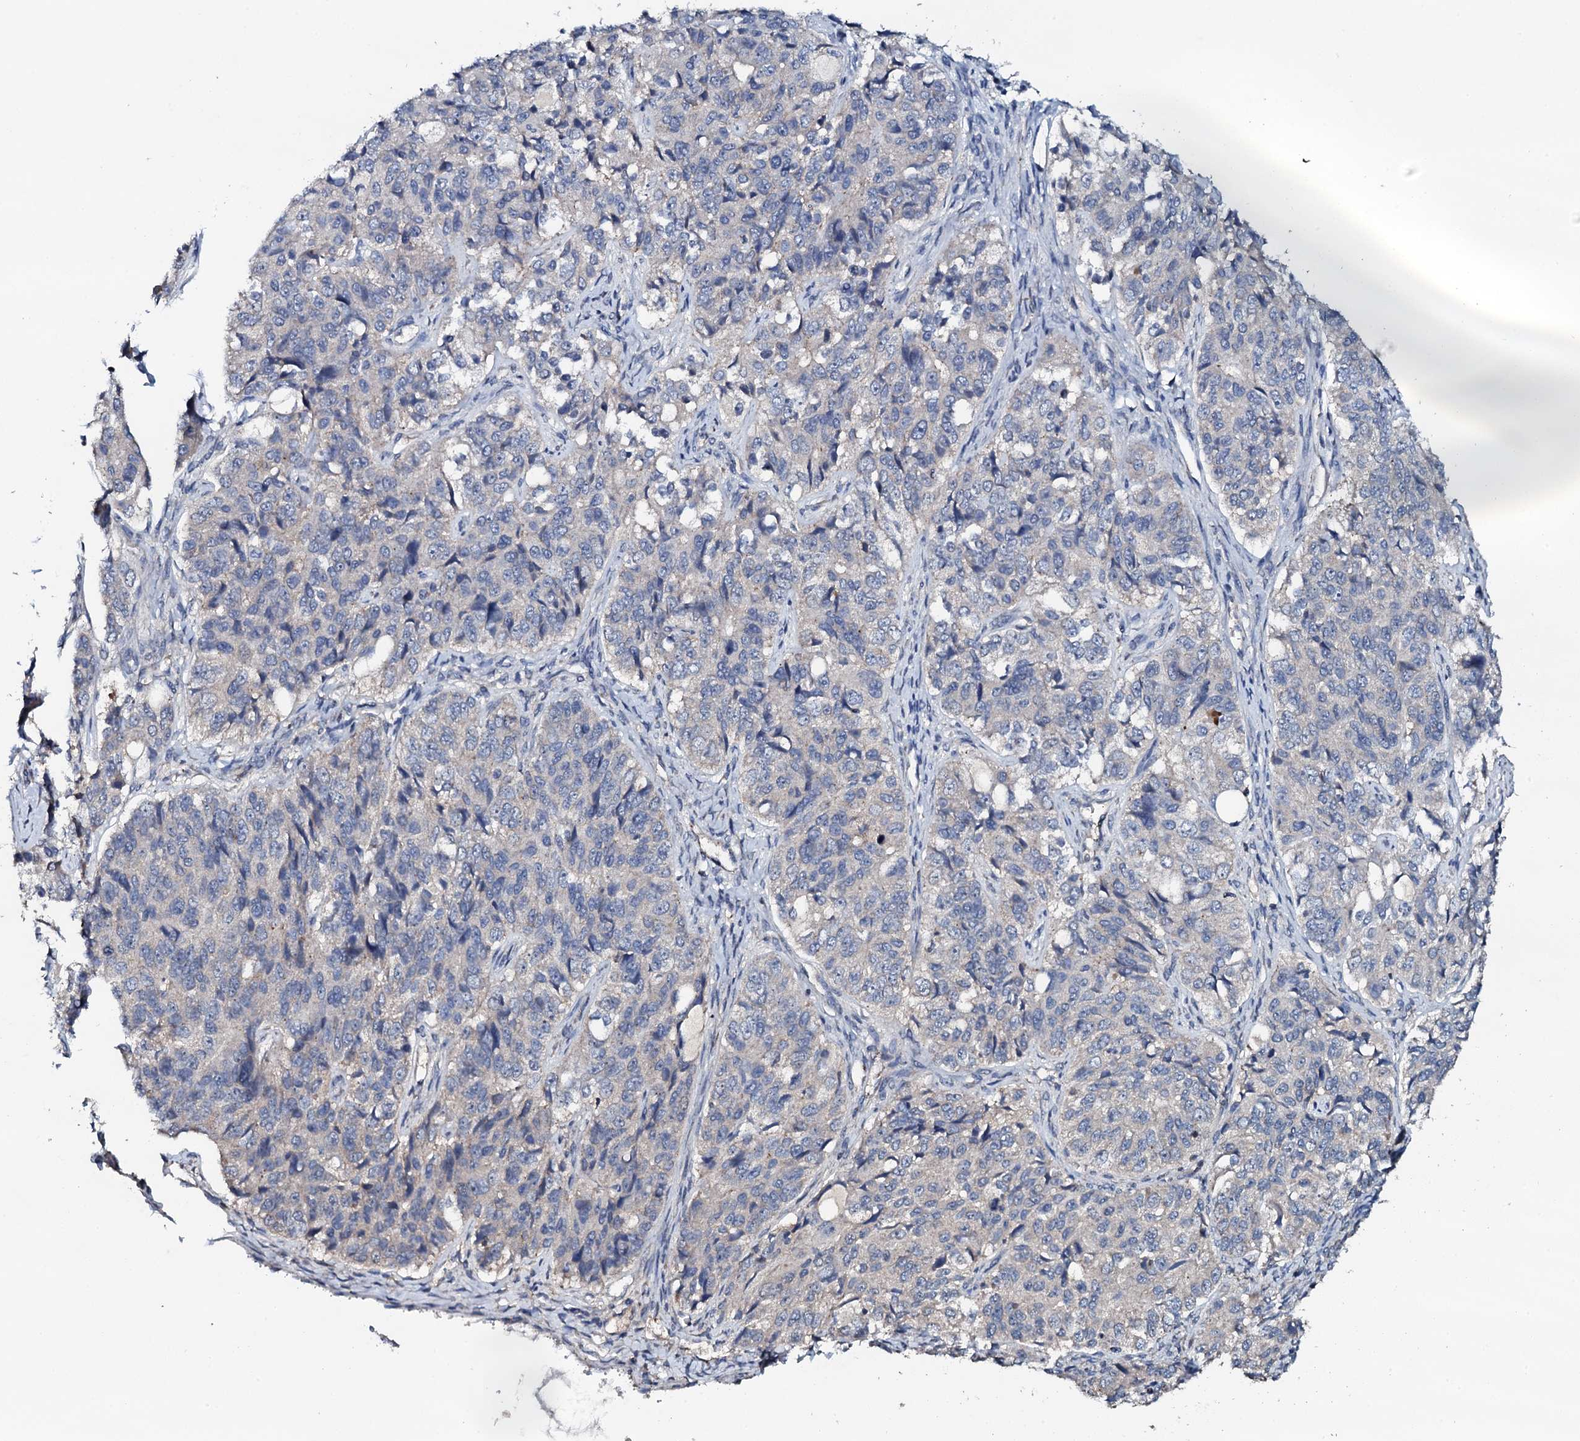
{"staining": {"intensity": "weak", "quantity": "<25%", "location": "cytoplasmic/membranous"}, "tissue": "ovarian cancer", "cell_type": "Tumor cells", "image_type": "cancer", "snomed": [{"axis": "morphology", "description": "Carcinoma, endometroid"}, {"axis": "topography", "description": "Ovary"}], "caption": "High magnification brightfield microscopy of endometroid carcinoma (ovarian) stained with DAB (3,3'-diaminobenzidine) (brown) and counterstained with hematoxylin (blue): tumor cells show no significant staining. Brightfield microscopy of immunohistochemistry (IHC) stained with DAB (3,3'-diaminobenzidine) (brown) and hematoxylin (blue), captured at high magnification.", "gene": "GRK2", "patient": {"sex": "female", "age": 51}}